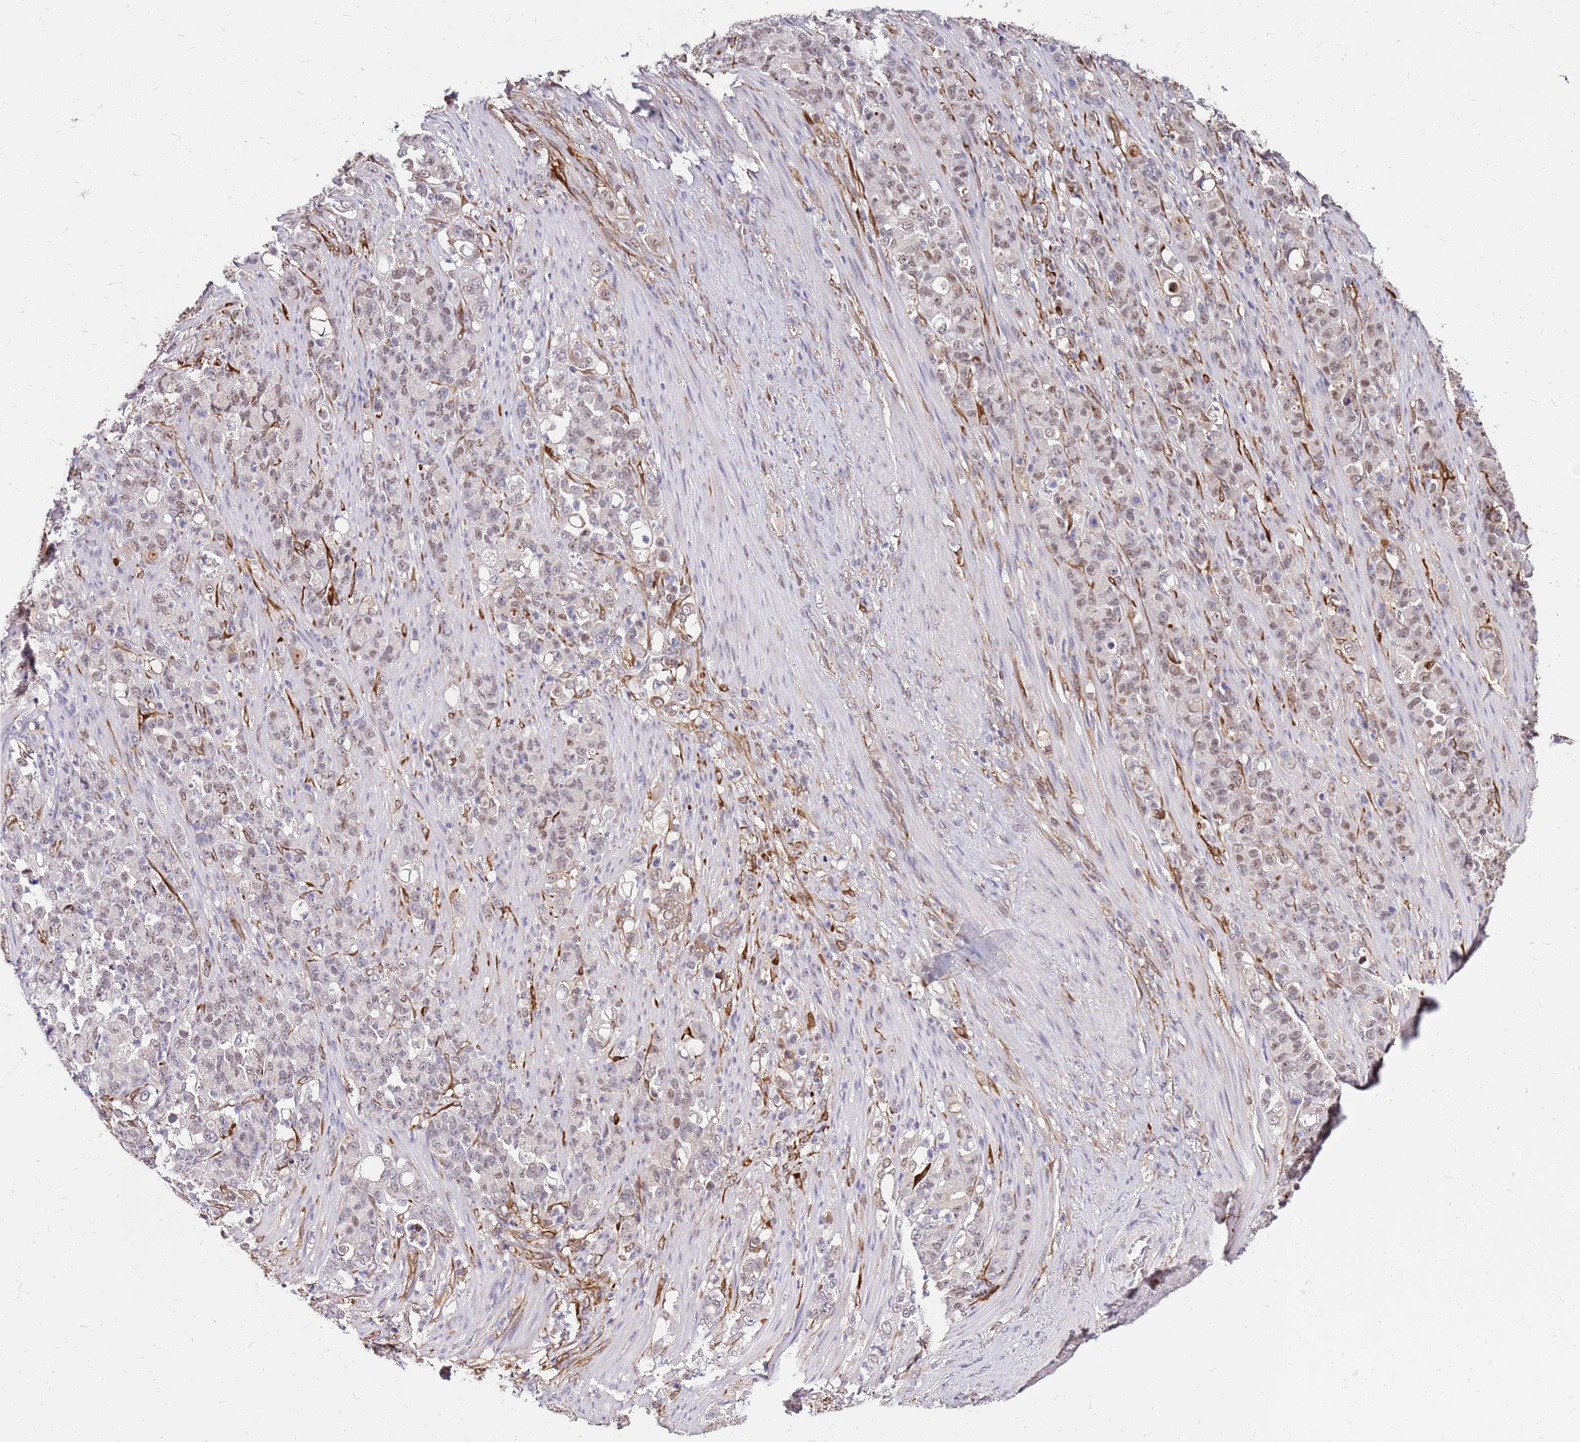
{"staining": {"intensity": "weak", "quantity": "25%-75%", "location": "nuclear"}, "tissue": "stomach cancer", "cell_type": "Tumor cells", "image_type": "cancer", "snomed": [{"axis": "morphology", "description": "Normal tissue, NOS"}, {"axis": "morphology", "description": "Adenocarcinoma, NOS"}, {"axis": "topography", "description": "Stomach"}], "caption": "Protein staining of adenocarcinoma (stomach) tissue displays weak nuclear expression in approximately 25%-75% of tumor cells. The protein of interest is shown in brown color, while the nuclei are stained blue.", "gene": "ALDH1A3", "patient": {"sex": "female", "age": 79}}